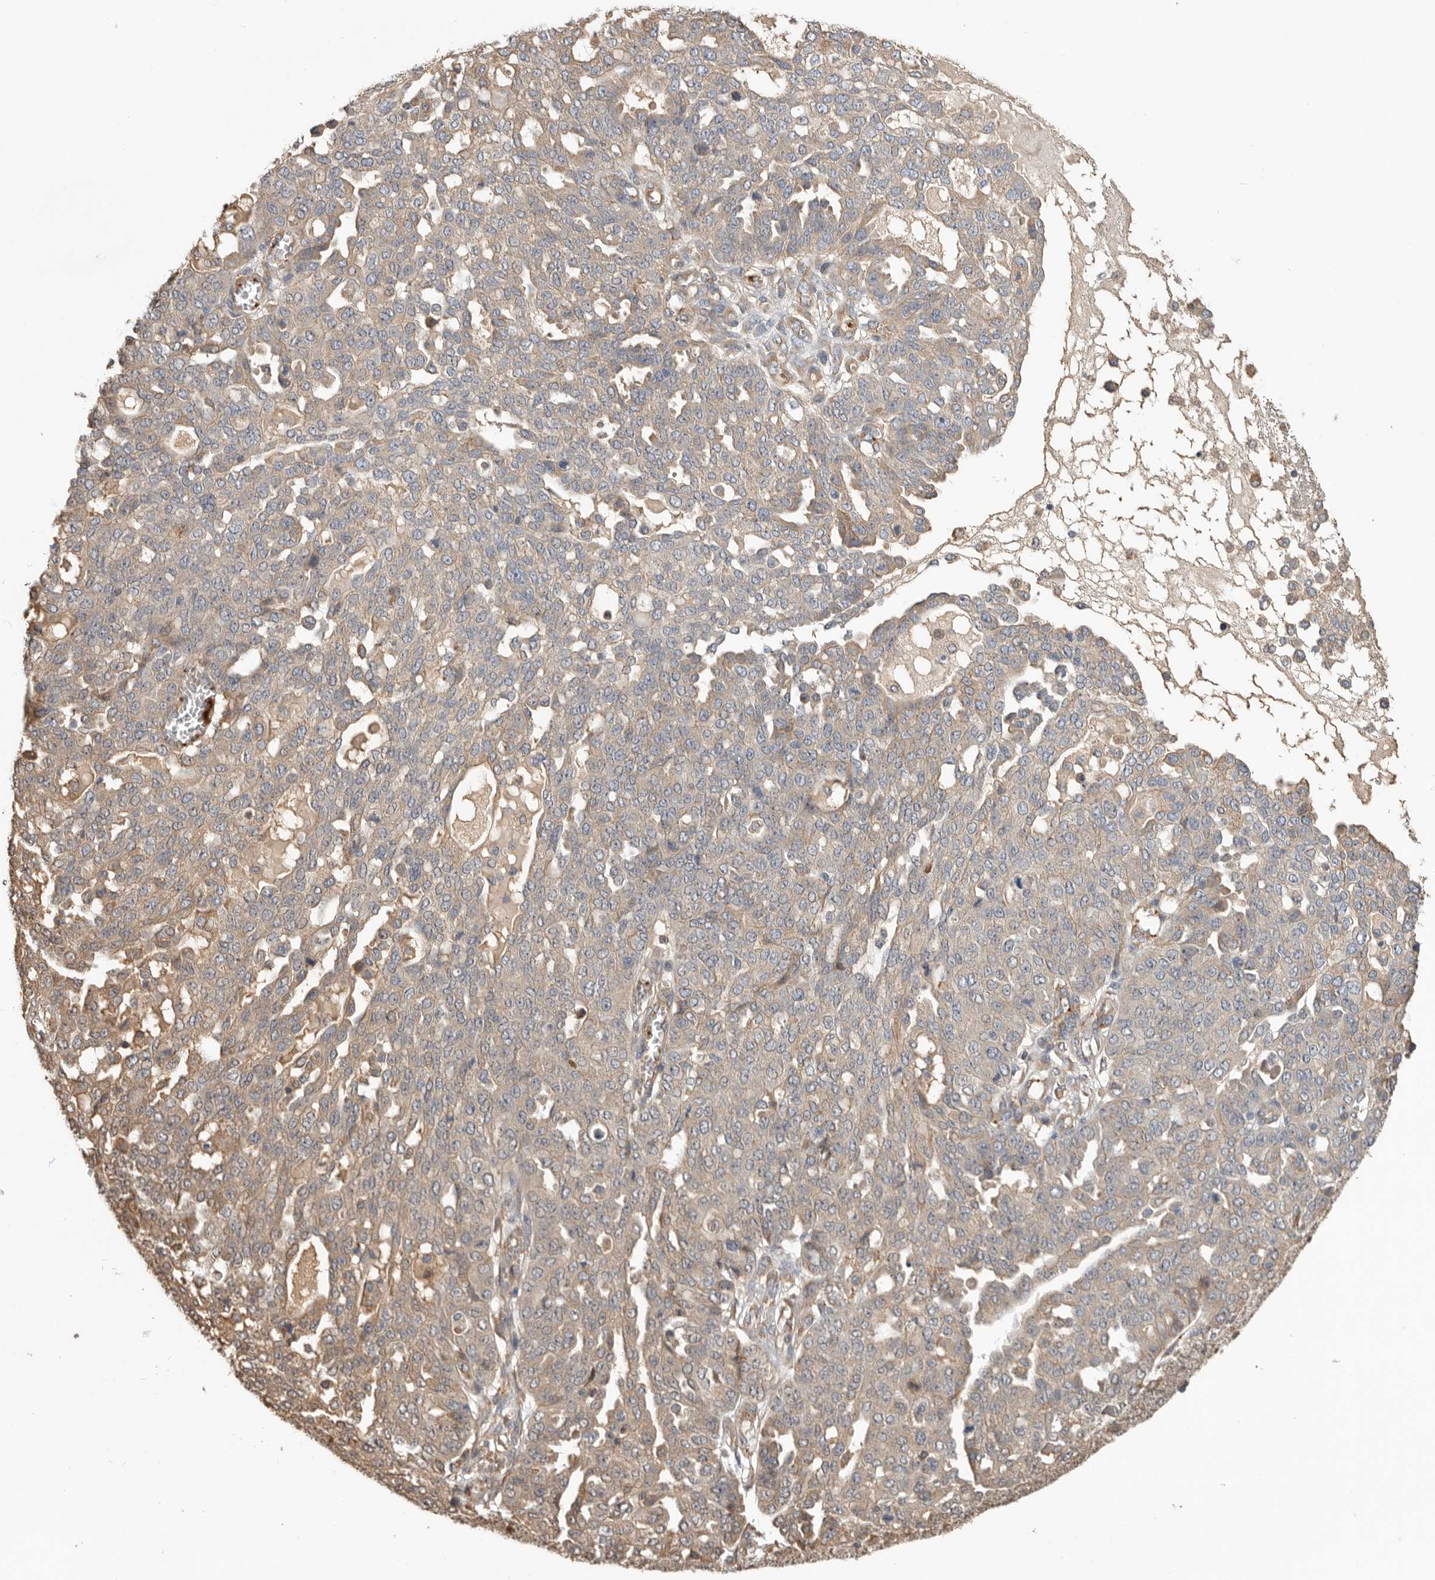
{"staining": {"intensity": "weak", "quantity": ">75%", "location": "cytoplasmic/membranous"}, "tissue": "ovarian cancer", "cell_type": "Tumor cells", "image_type": "cancer", "snomed": [{"axis": "morphology", "description": "Cystadenocarcinoma, serous, NOS"}, {"axis": "topography", "description": "Soft tissue"}, {"axis": "topography", "description": "Ovary"}], "caption": "Weak cytoplasmic/membranous protein positivity is appreciated in approximately >75% of tumor cells in ovarian serous cystadenocarcinoma.", "gene": "CDC42BPB", "patient": {"sex": "female", "age": 57}}